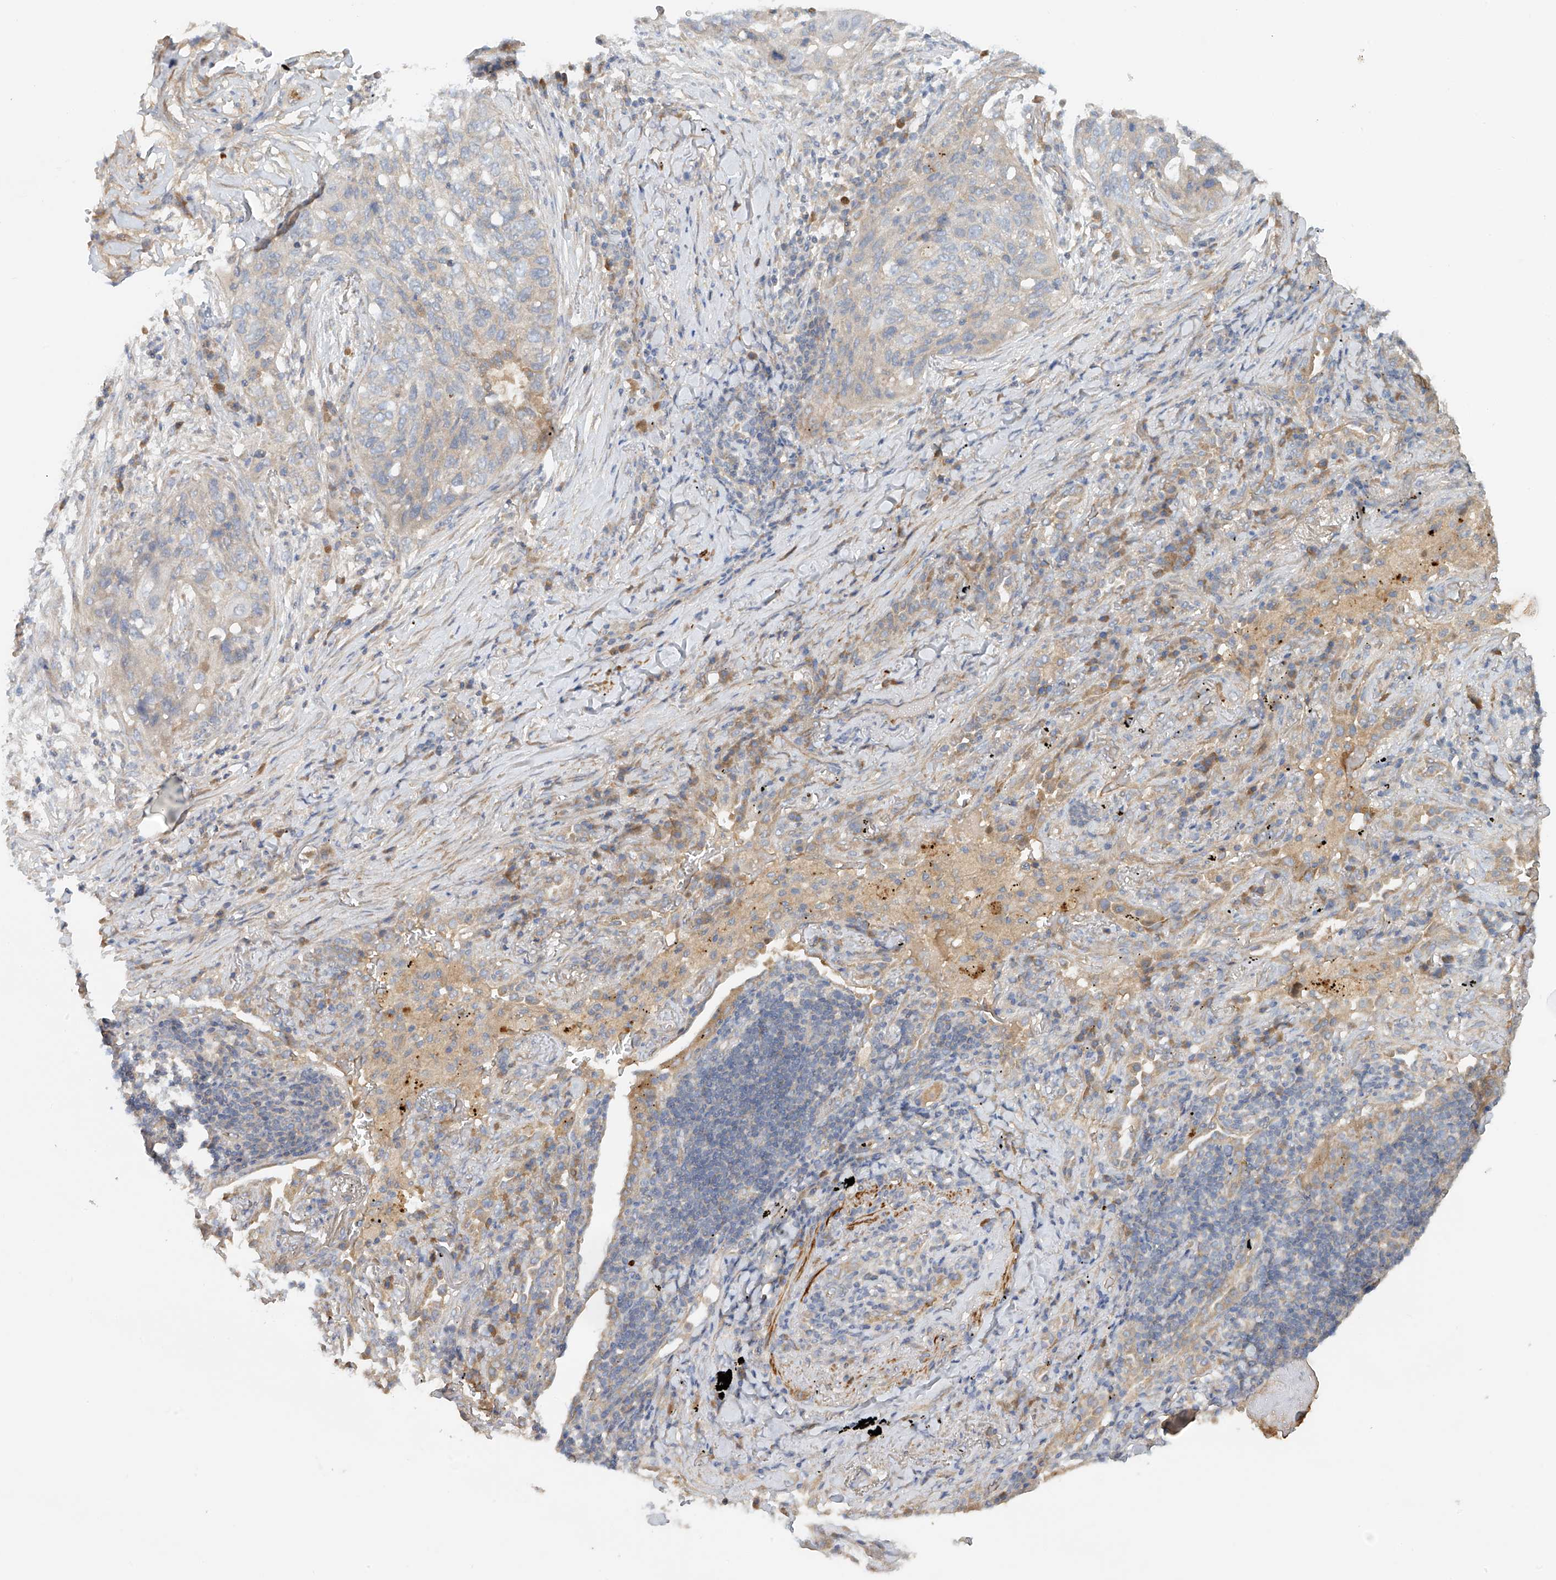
{"staining": {"intensity": "weak", "quantity": "25%-75%", "location": "cytoplasmic/membranous"}, "tissue": "lung cancer", "cell_type": "Tumor cells", "image_type": "cancer", "snomed": [{"axis": "morphology", "description": "Squamous cell carcinoma, NOS"}, {"axis": "topography", "description": "Lung"}], "caption": "Tumor cells show low levels of weak cytoplasmic/membranous expression in about 25%-75% of cells in human lung cancer (squamous cell carcinoma).", "gene": "LYRM9", "patient": {"sex": "female", "age": 63}}